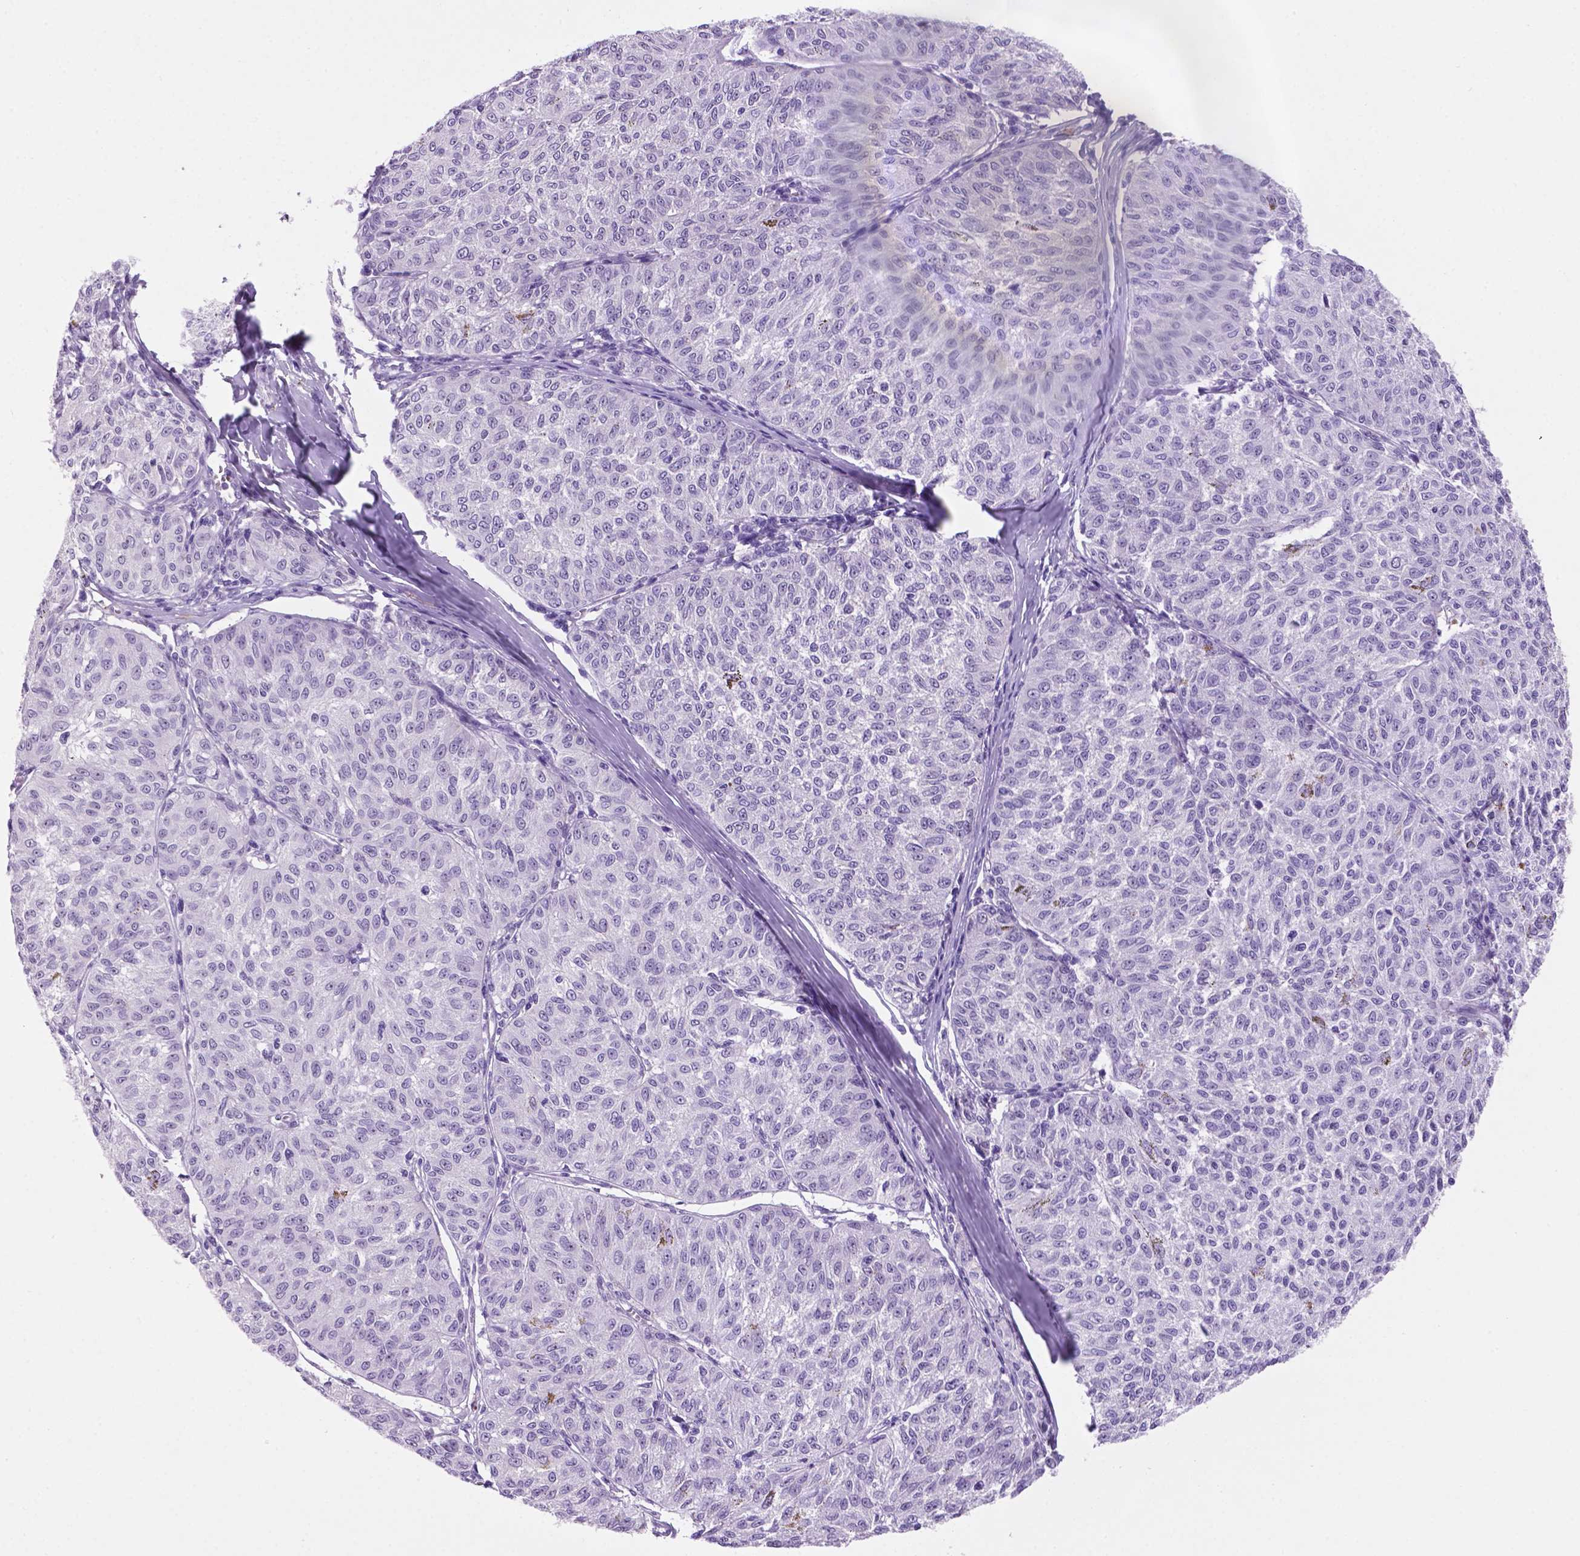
{"staining": {"intensity": "negative", "quantity": "none", "location": "none"}, "tissue": "melanoma", "cell_type": "Tumor cells", "image_type": "cancer", "snomed": [{"axis": "morphology", "description": "Malignant melanoma, NOS"}, {"axis": "topography", "description": "Skin"}], "caption": "This is a histopathology image of immunohistochemistry staining of melanoma, which shows no staining in tumor cells.", "gene": "C18orf21", "patient": {"sex": "female", "age": 72}}